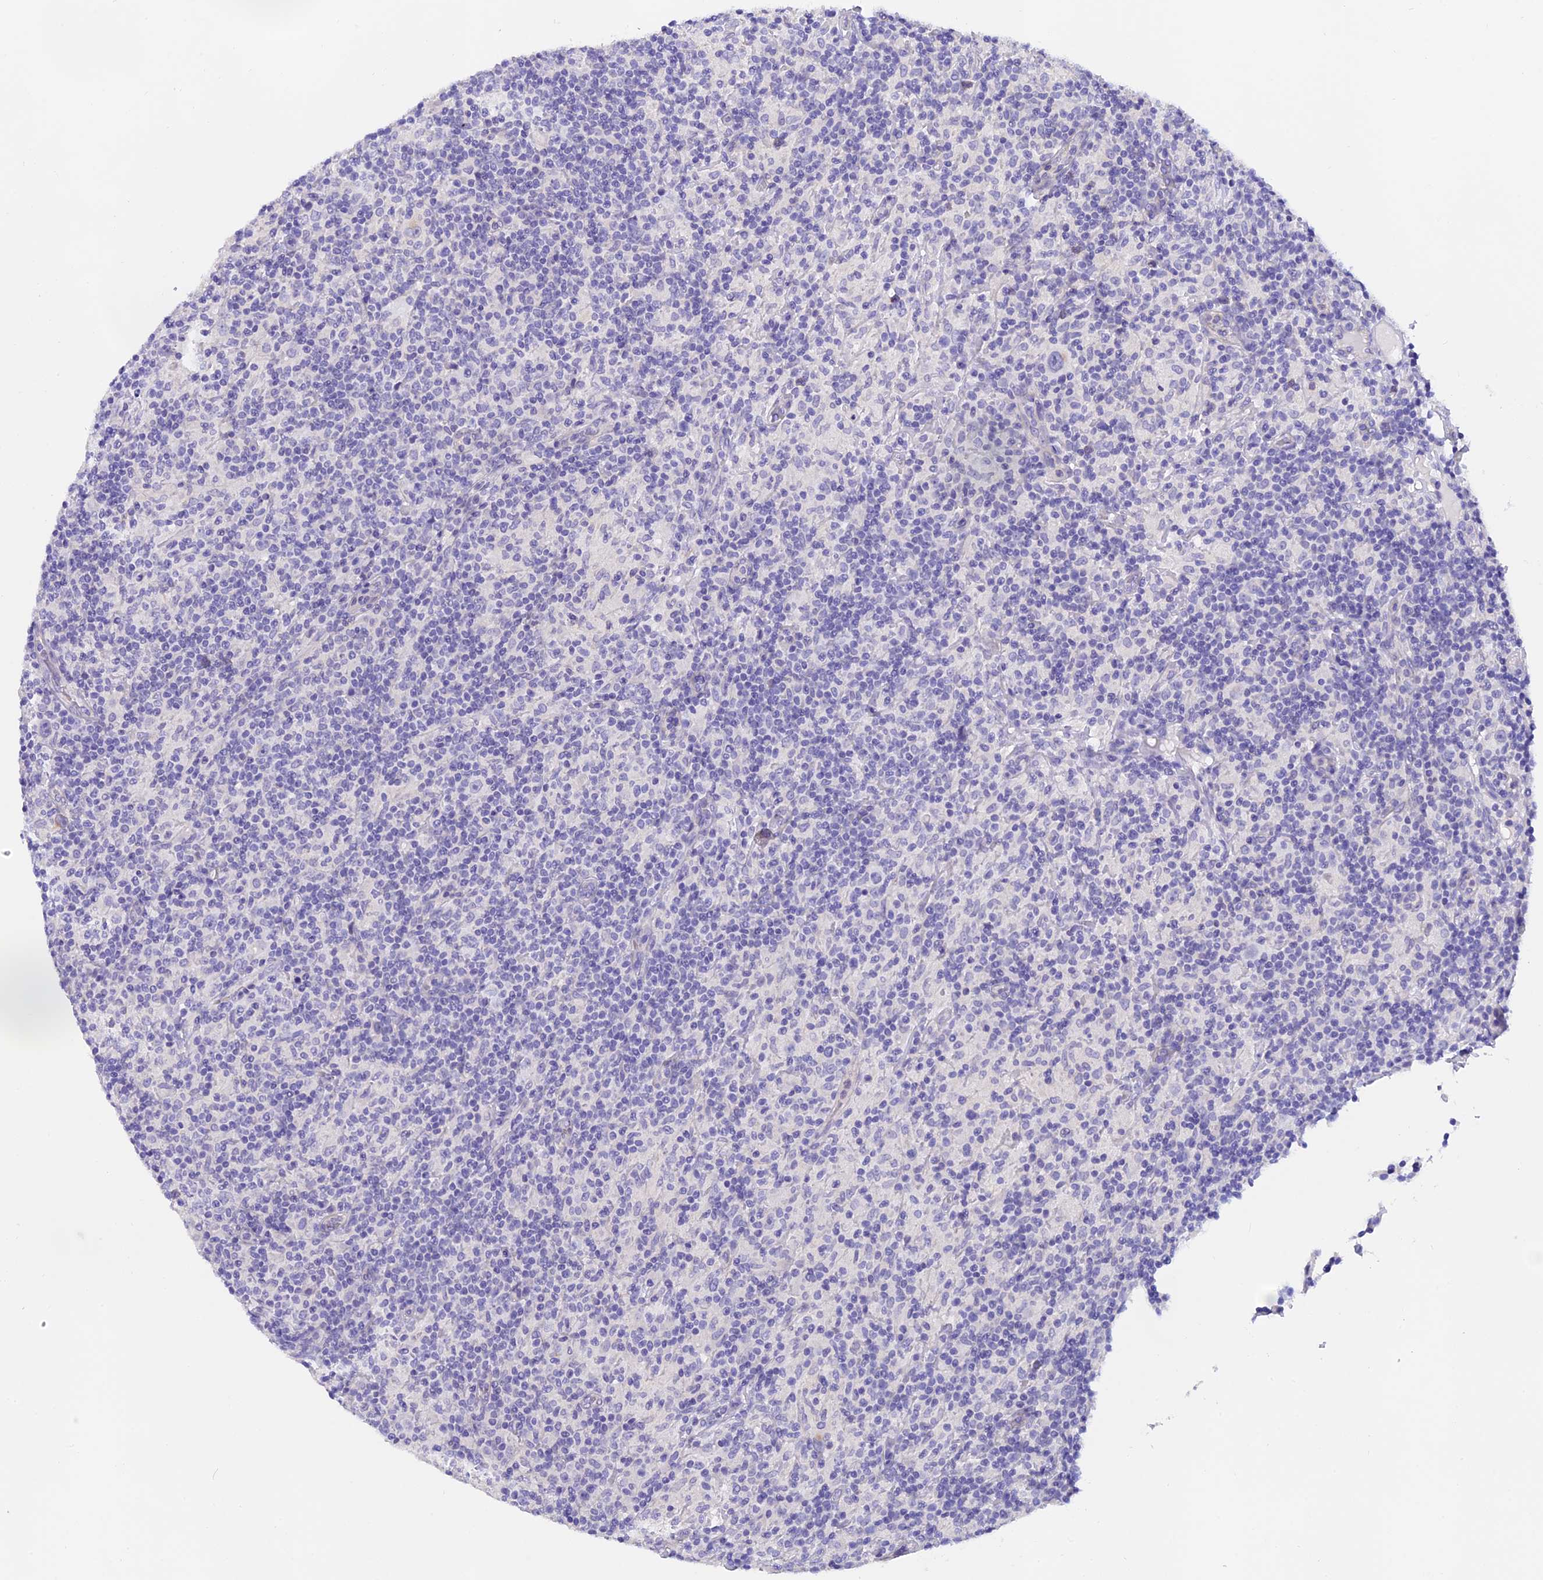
{"staining": {"intensity": "negative", "quantity": "none", "location": "none"}, "tissue": "lymphoma", "cell_type": "Tumor cells", "image_type": "cancer", "snomed": [{"axis": "morphology", "description": "Hodgkin's disease, NOS"}, {"axis": "topography", "description": "Lymph node"}], "caption": "DAB immunohistochemical staining of lymphoma shows no significant positivity in tumor cells.", "gene": "C17orf67", "patient": {"sex": "male", "age": 70}}